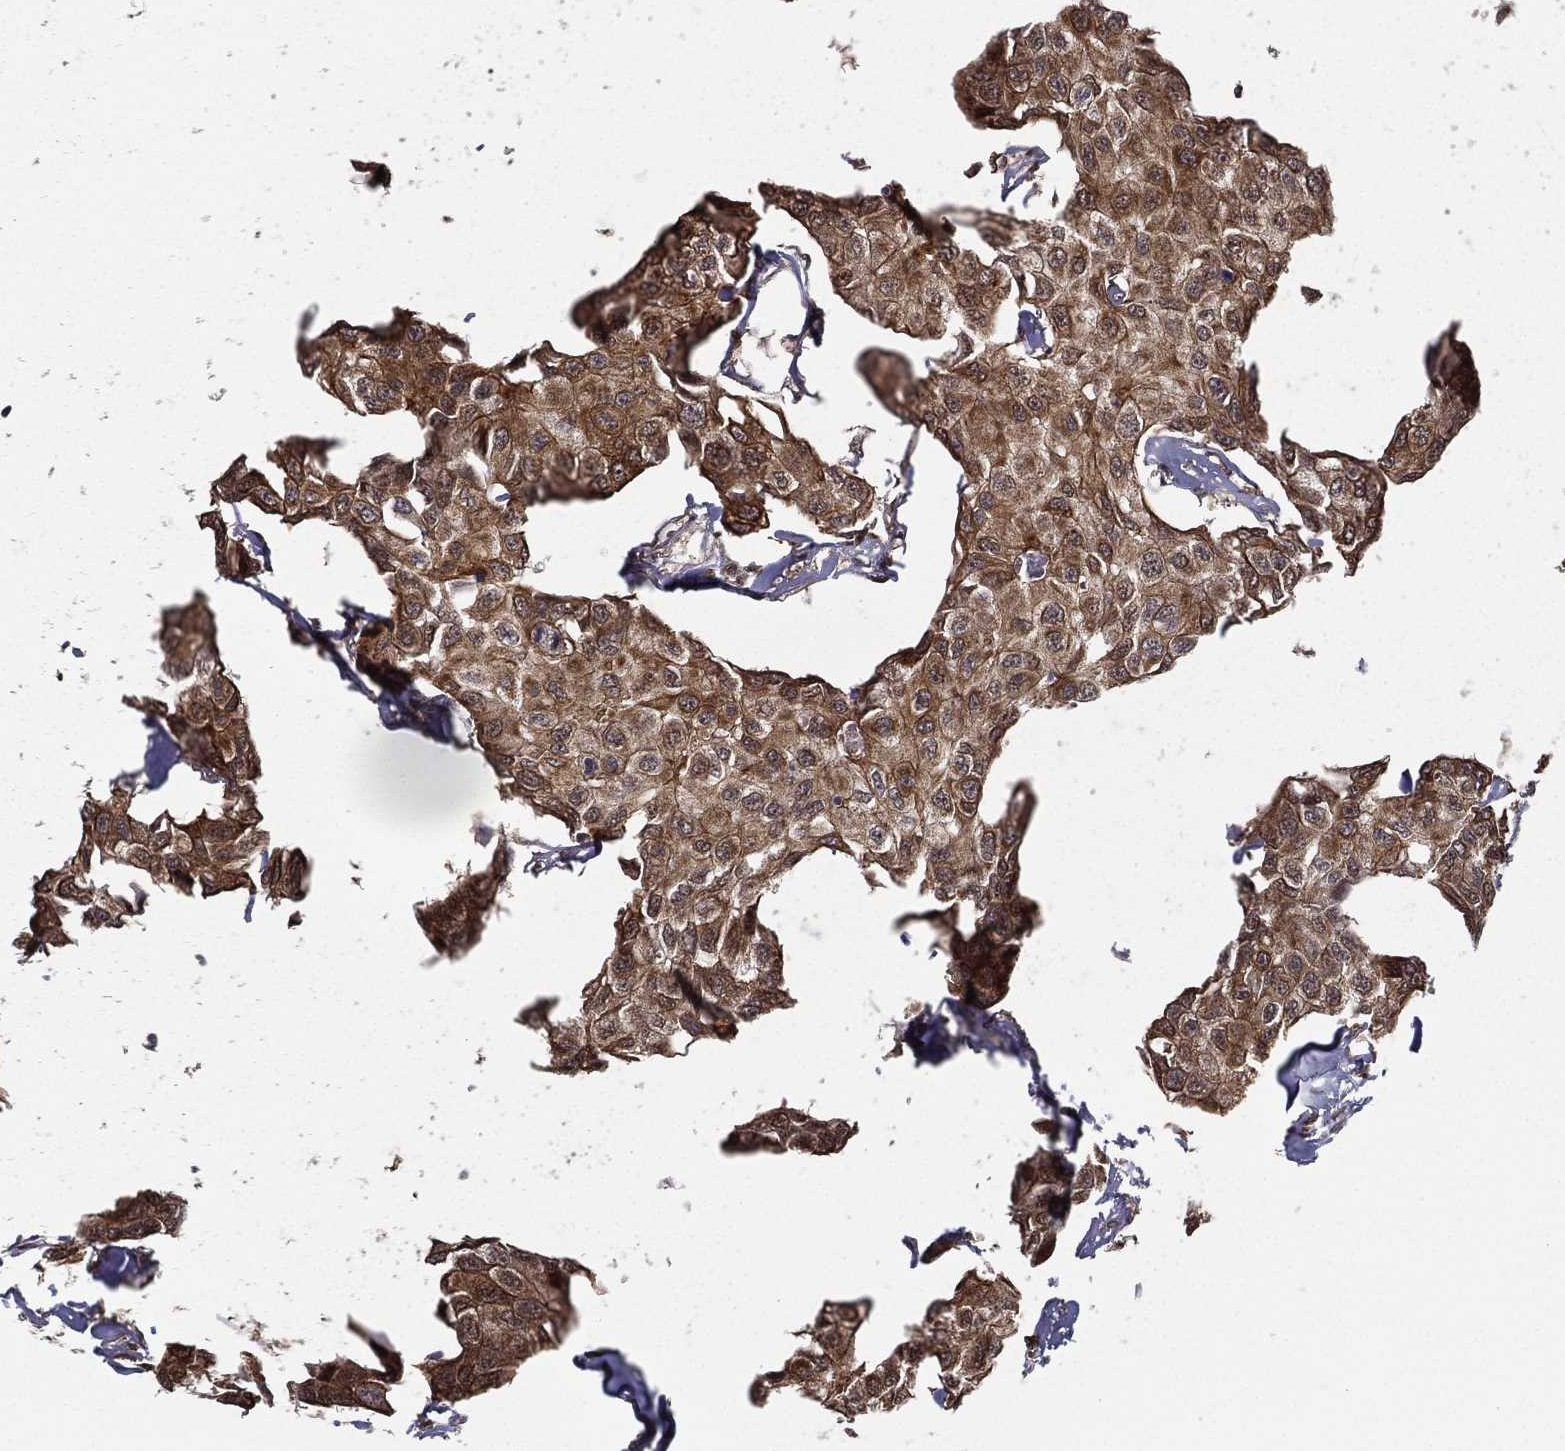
{"staining": {"intensity": "moderate", "quantity": ">75%", "location": "cytoplasmic/membranous"}, "tissue": "breast cancer", "cell_type": "Tumor cells", "image_type": "cancer", "snomed": [{"axis": "morphology", "description": "Duct carcinoma"}, {"axis": "topography", "description": "Breast"}], "caption": "The immunohistochemical stain shows moderate cytoplasmic/membranous expression in tumor cells of breast cancer tissue.", "gene": "SLC6A6", "patient": {"sex": "female", "age": 80}}